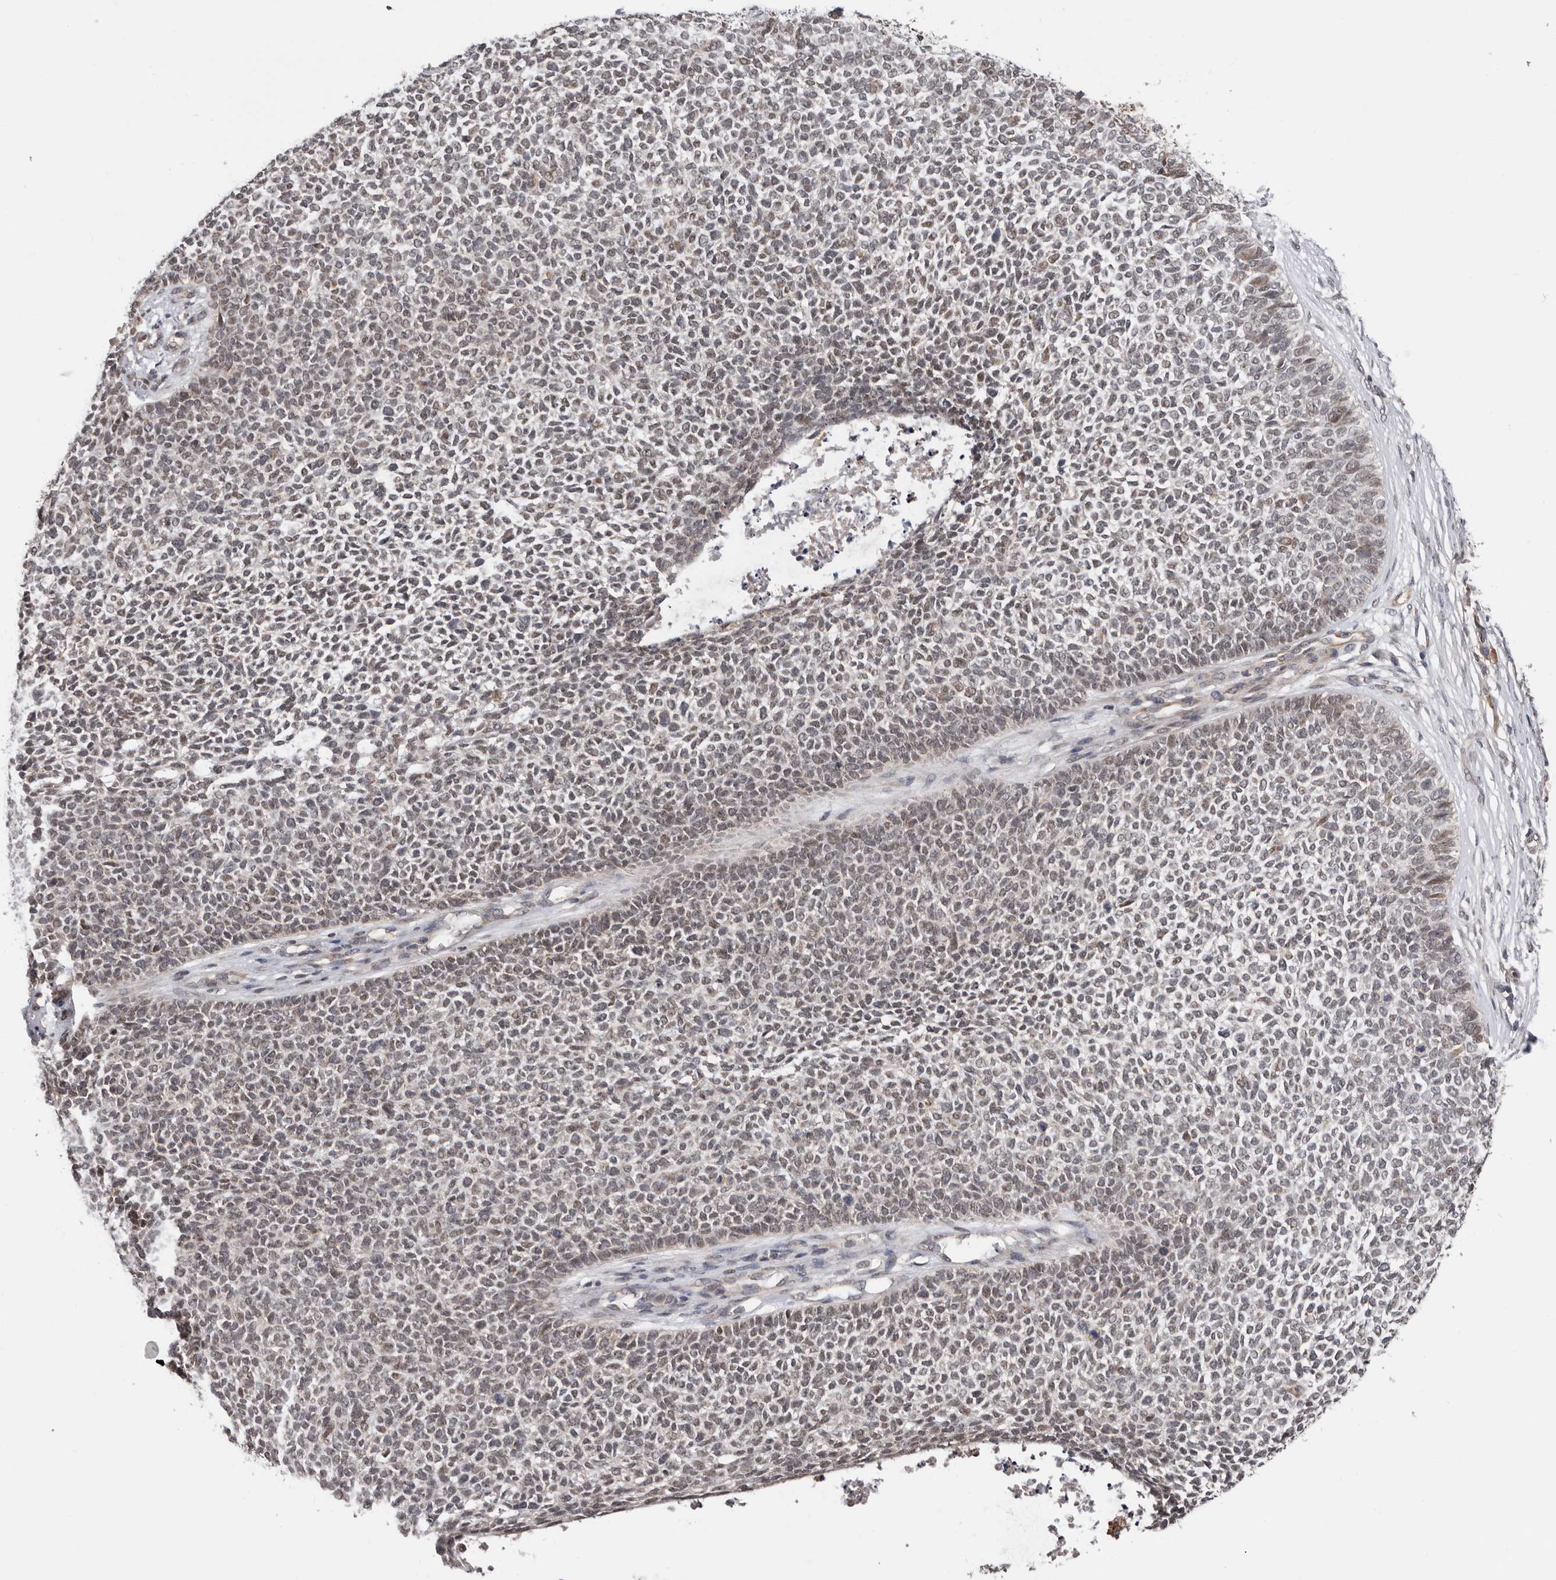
{"staining": {"intensity": "weak", "quantity": "25%-75%", "location": "cytoplasmic/membranous,nuclear"}, "tissue": "skin cancer", "cell_type": "Tumor cells", "image_type": "cancer", "snomed": [{"axis": "morphology", "description": "Basal cell carcinoma"}, {"axis": "topography", "description": "Skin"}], "caption": "Immunohistochemical staining of human skin cancer shows low levels of weak cytoplasmic/membranous and nuclear staining in about 25%-75% of tumor cells.", "gene": "MOGAT2", "patient": {"sex": "female", "age": 84}}